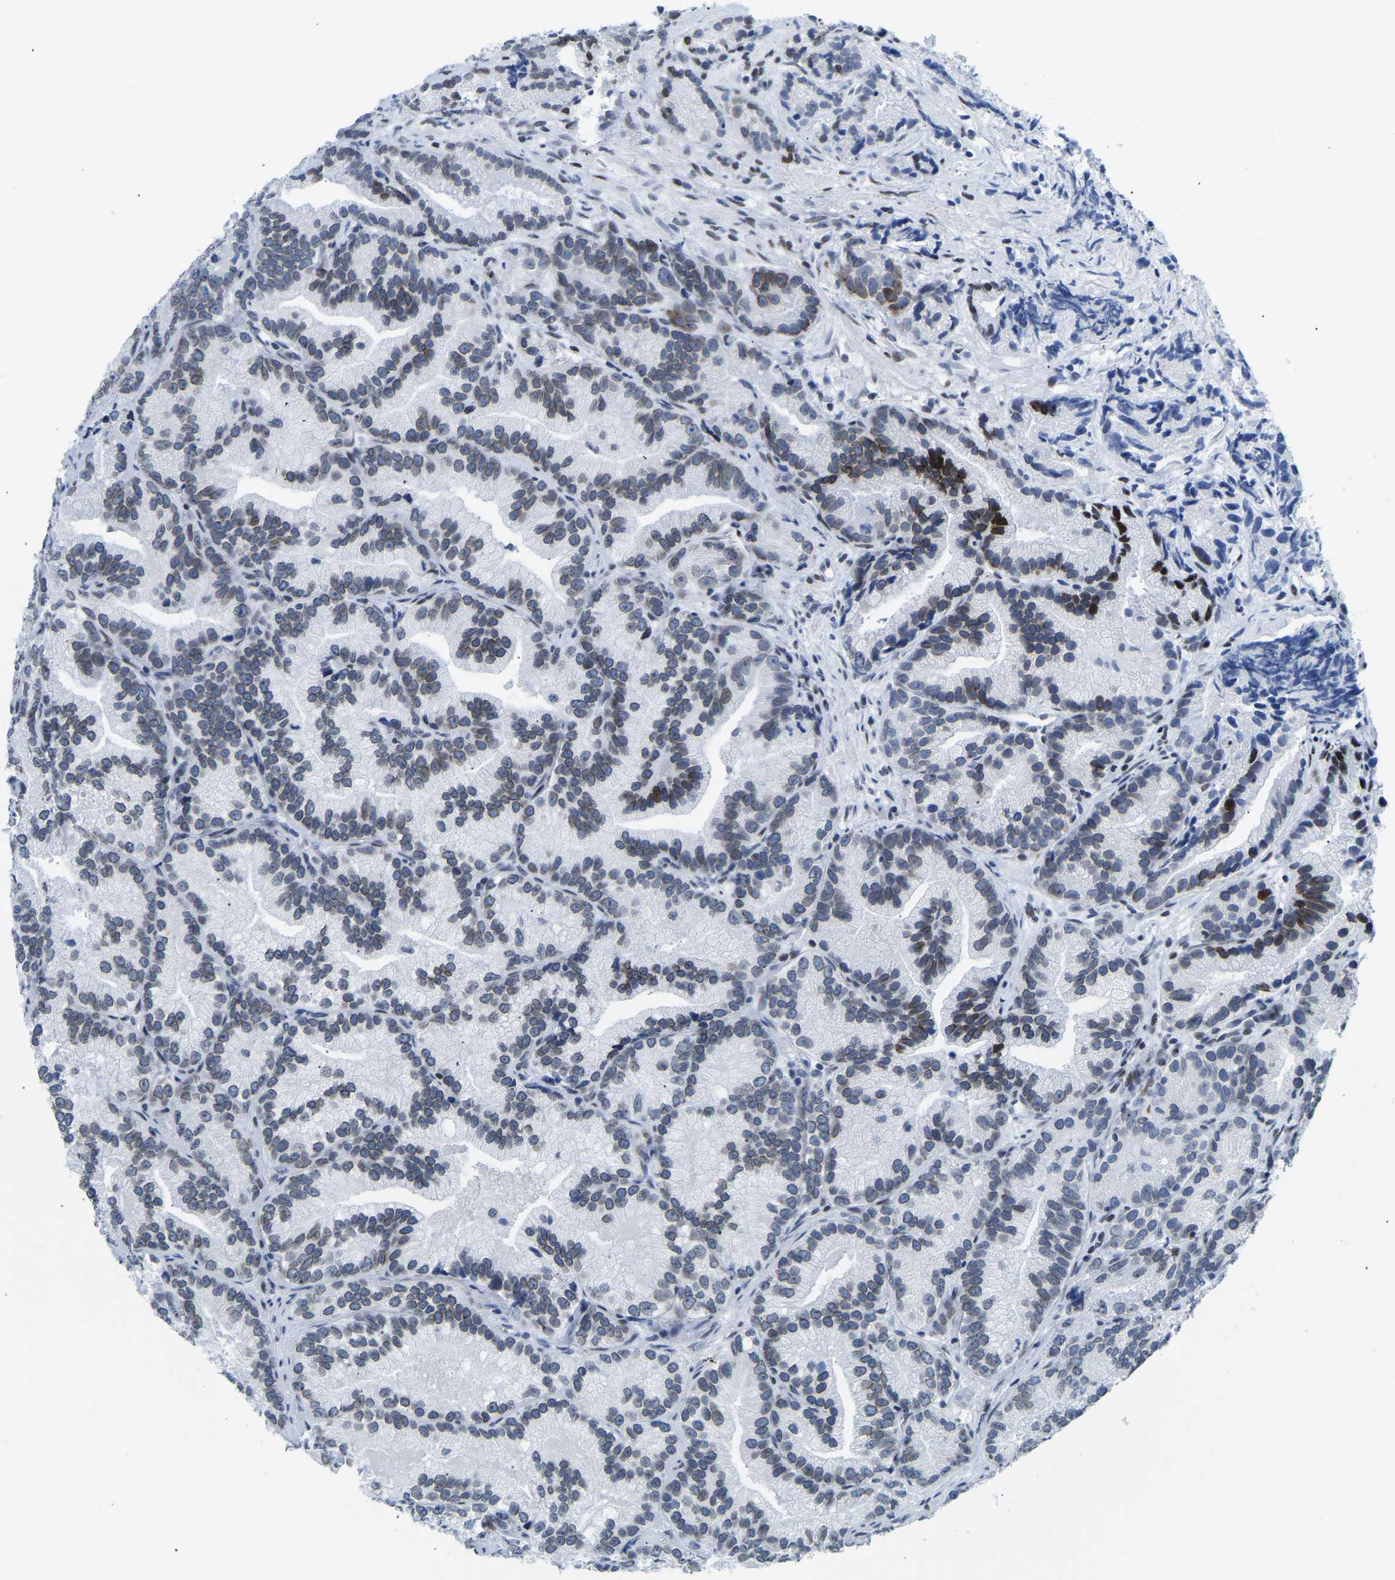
{"staining": {"intensity": "weak", "quantity": "25%-75%", "location": "cytoplasmic/membranous,nuclear"}, "tissue": "prostate cancer", "cell_type": "Tumor cells", "image_type": "cancer", "snomed": [{"axis": "morphology", "description": "Adenocarcinoma, Low grade"}, {"axis": "topography", "description": "Prostate"}], "caption": "Immunohistochemistry histopathology image of prostate cancer (low-grade adenocarcinoma) stained for a protein (brown), which reveals low levels of weak cytoplasmic/membranous and nuclear expression in approximately 25%-75% of tumor cells.", "gene": "UPK3A", "patient": {"sex": "male", "age": 89}}